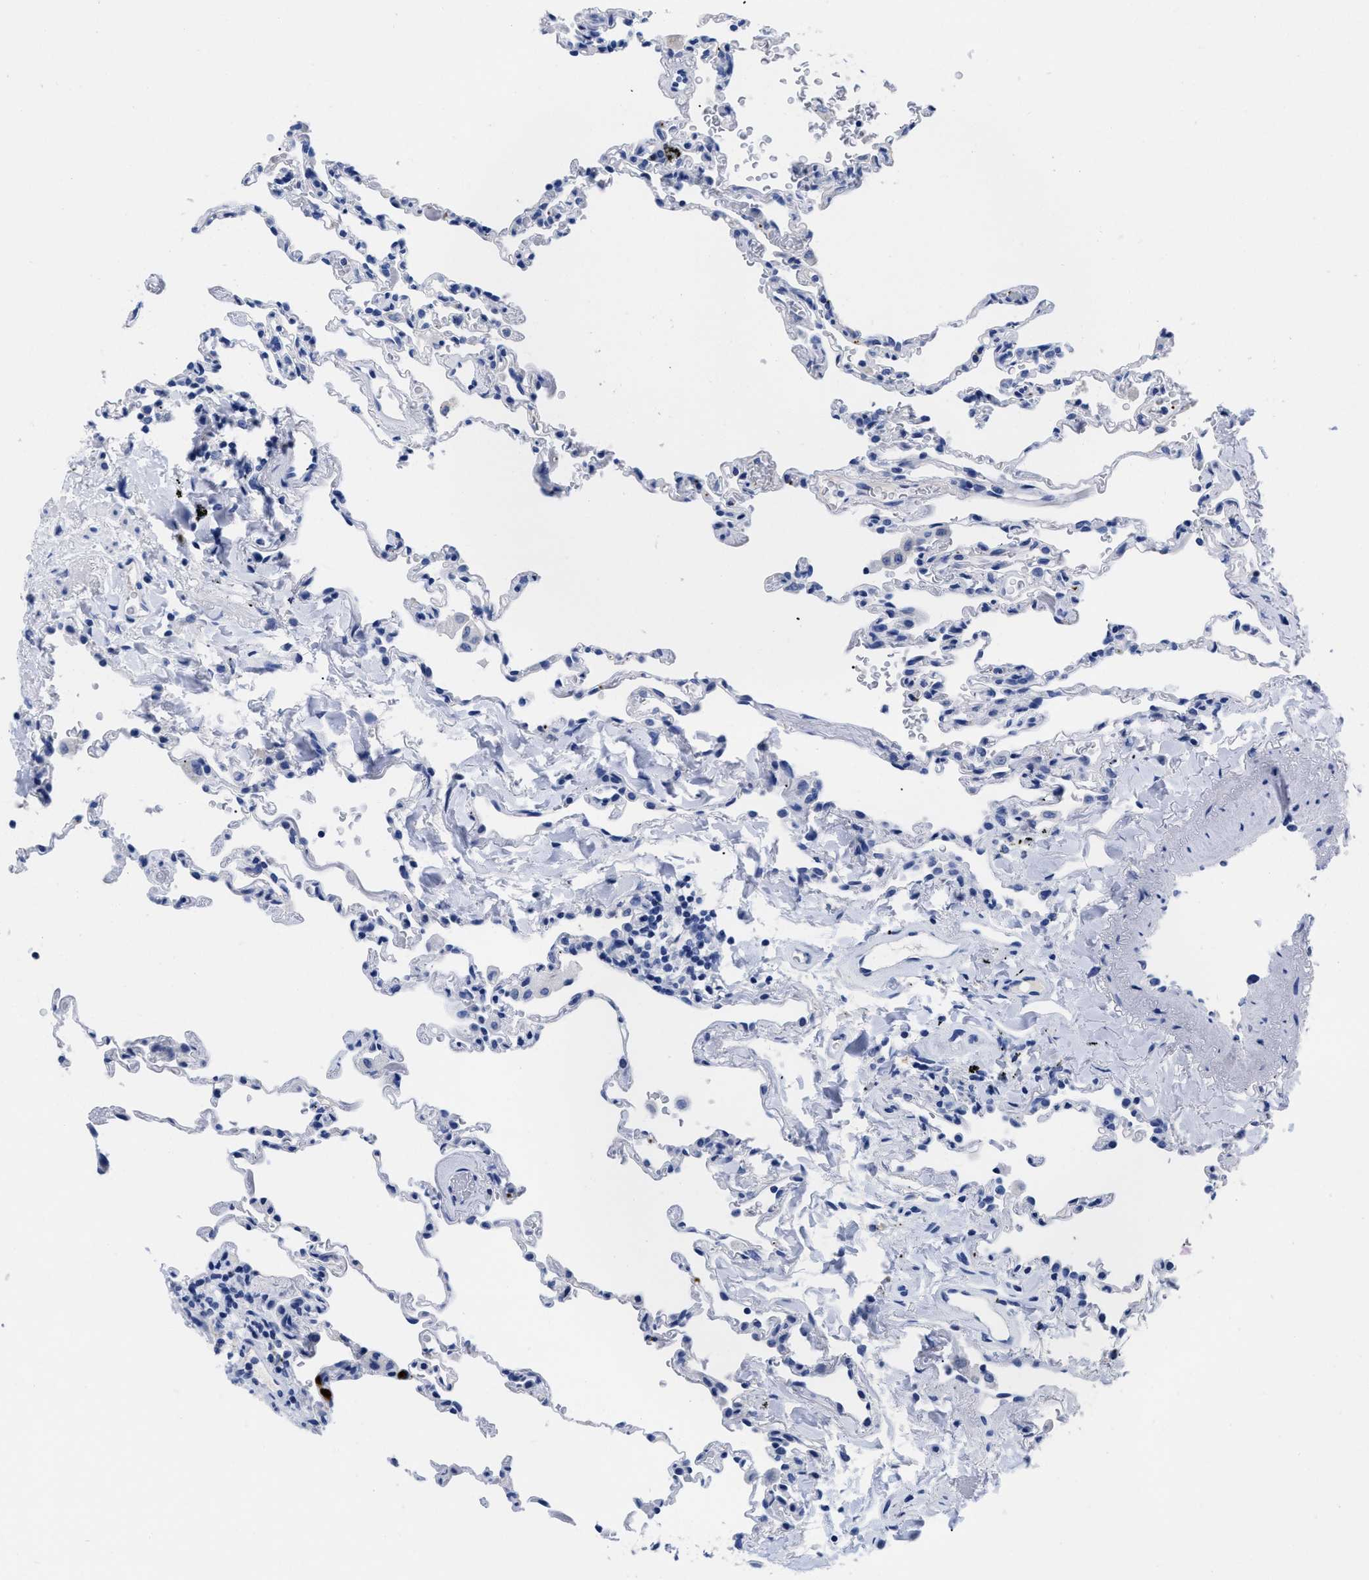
{"staining": {"intensity": "negative", "quantity": "none", "location": "none"}, "tissue": "lung", "cell_type": "Alveolar cells", "image_type": "normal", "snomed": [{"axis": "morphology", "description": "Normal tissue, NOS"}, {"axis": "topography", "description": "Lung"}], "caption": "Alveolar cells are negative for protein expression in benign human lung. (Stains: DAB immunohistochemistry (IHC) with hematoxylin counter stain, Microscopy: brightfield microscopy at high magnification).", "gene": "TREML1", "patient": {"sex": "male", "age": 59}}